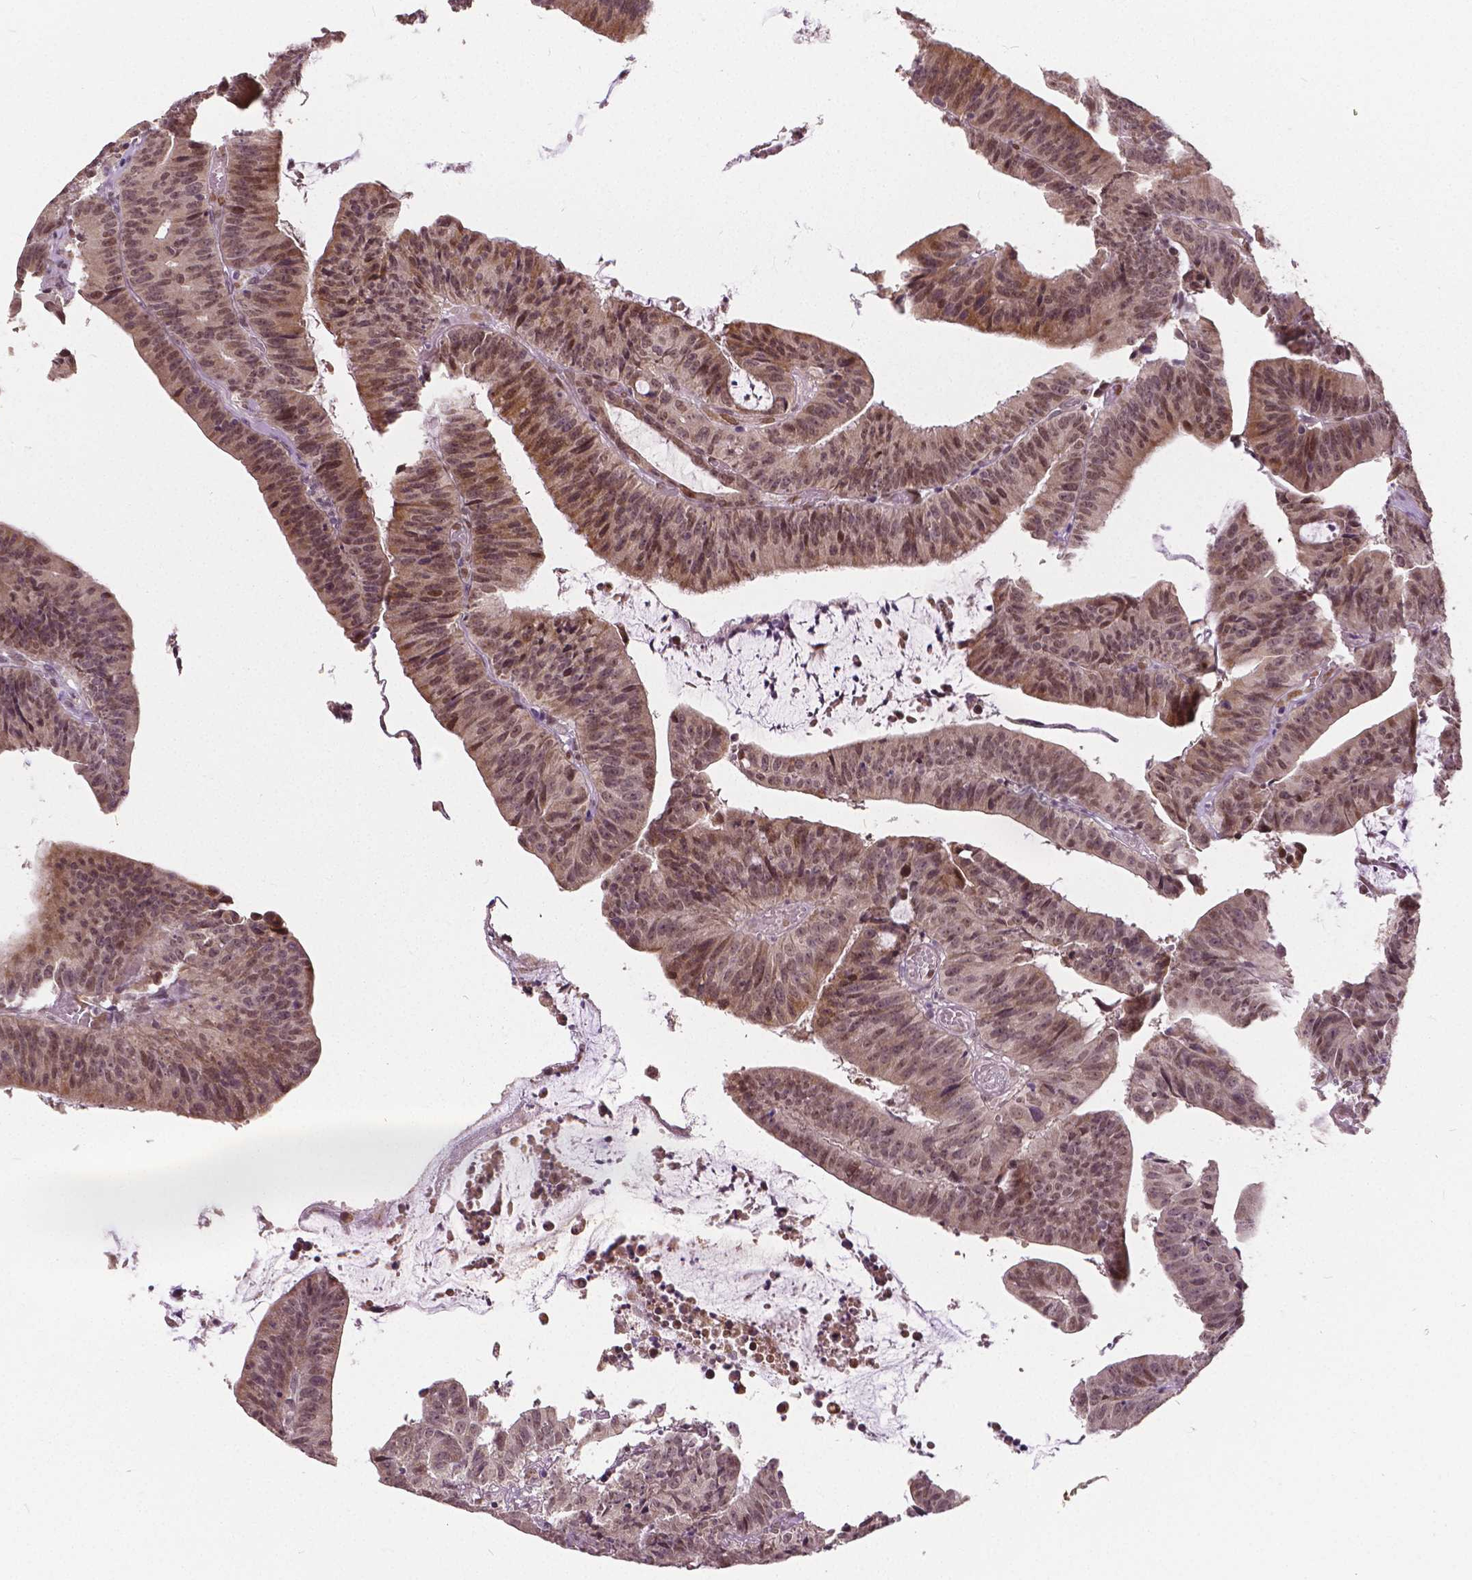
{"staining": {"intensity": "weak", "quantity": "25%-75%", "location": "nuclear"}, "tissue": "colorectal cancer", "cell_type": "Tumor cells", "image_type": "cancer", "snomed": [{"axis": "morphology", "description": "Adenocarcinoma, NOS"}, {"axis": "topography", "description": "Colon"}], "caption": "Protein expression analysis of human colorectal adenocarcinoma reveals weak nuclear staining in about 25%-75% of tumor cells.", "gene": "HMBOX1", "patient": {"sex": "female", "age": 78}}